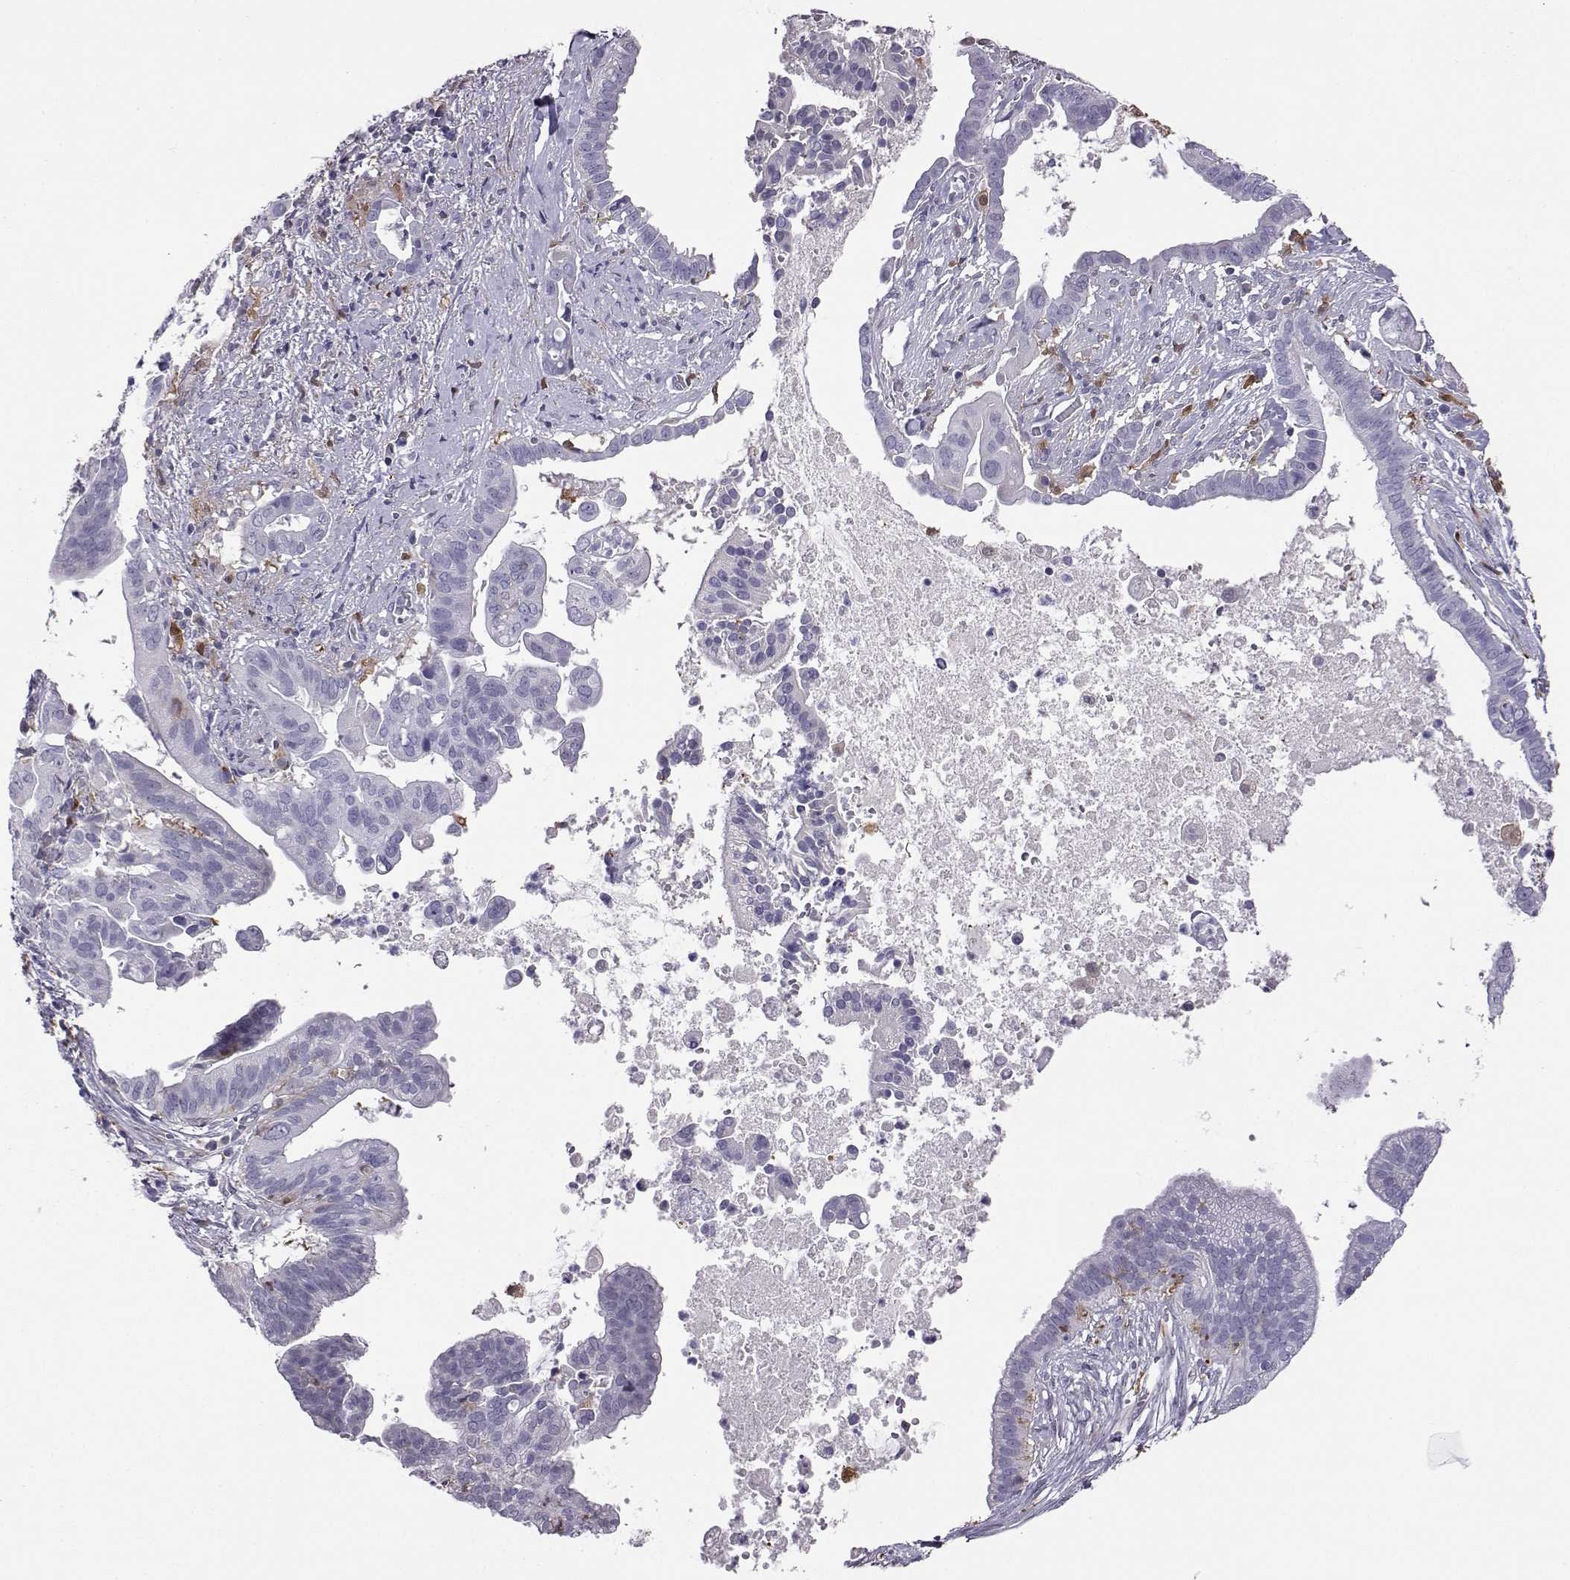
{"staining": {"intensity": "negative", "quantity": "none", "location": "none"}, "tissue": "pancreatic cancer", "cell_type": "Tumor cells", "image_type": "cancer", "snomed": [{"axis": "morphology", "description": "Adenocarcinoma, NOS"}, {"axis": "topography", "description": "Pancreas"}], "caption": "This is an immunohistochemistry photomicrograph of pancreatic cancer. There is no positivity in tumor cells.", "gene": "AKR1B1", "patient": {"sex": "male", "age": 61}}